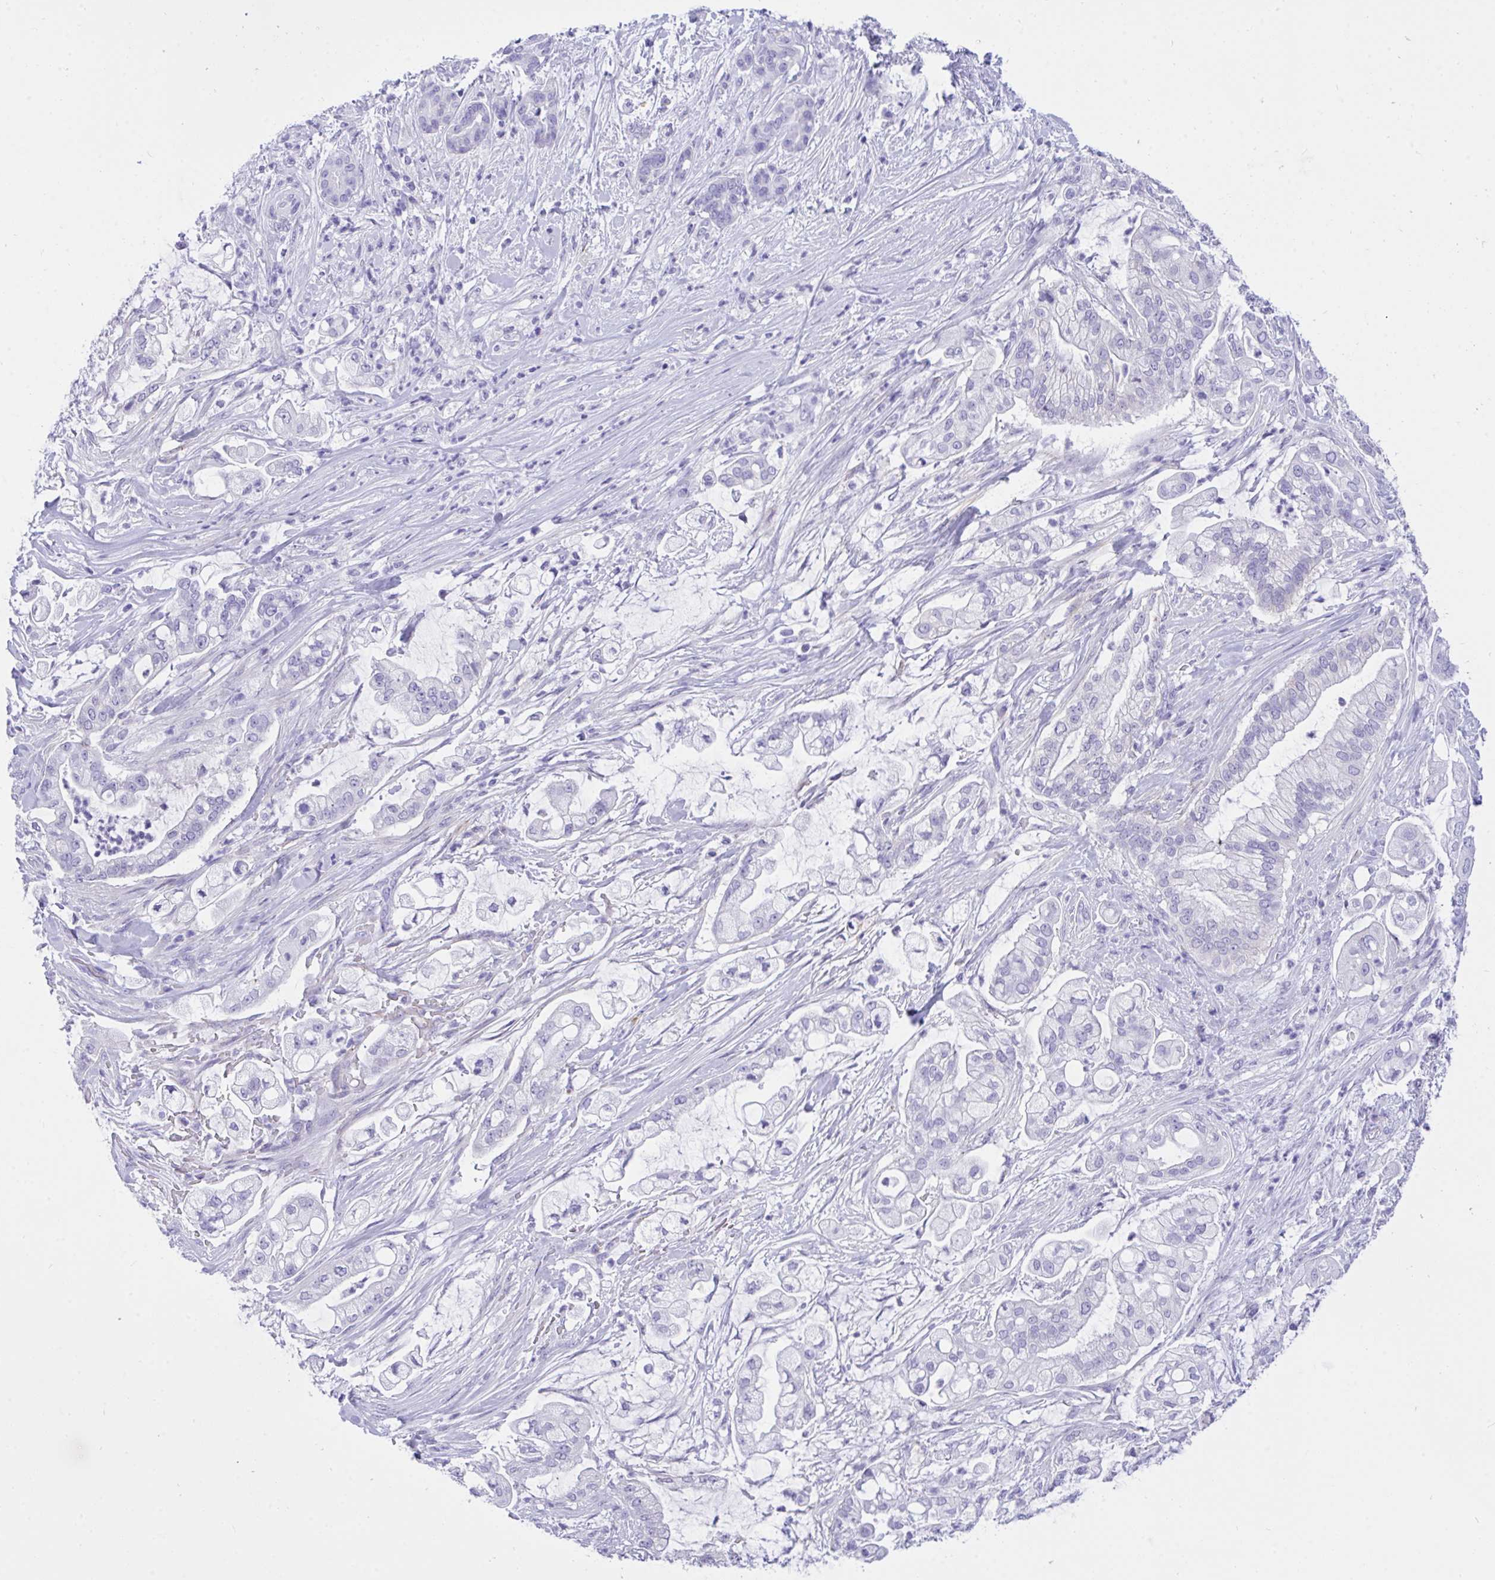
{"staining": {"intensity": "negative", "quantity": "none", "location": "none"}, "tissue": "pancreatic cancer", "cell_type": "Tumor cells", "image_type": "cancer", "snomed": [{"axis": "morphology", "description": "Adenocarcinoma, NOS"}, {"axis": "topography", "description": "Pancreas"}], "caption": "Immunohistochemistry image of neoplastic tissue: adenocarcinoma (pancreatic) stained with DAB (3,3'-diaminobenzidine) demonstrates no significant protein positivity in tumor cells. (Brightfield microscopy of DAB (3,3'-diaminobenzidine) immunohistochemistry (IHC) at high magnification).", "gene": "TLN2", "patient": {"sex": "female", "age": 69}}